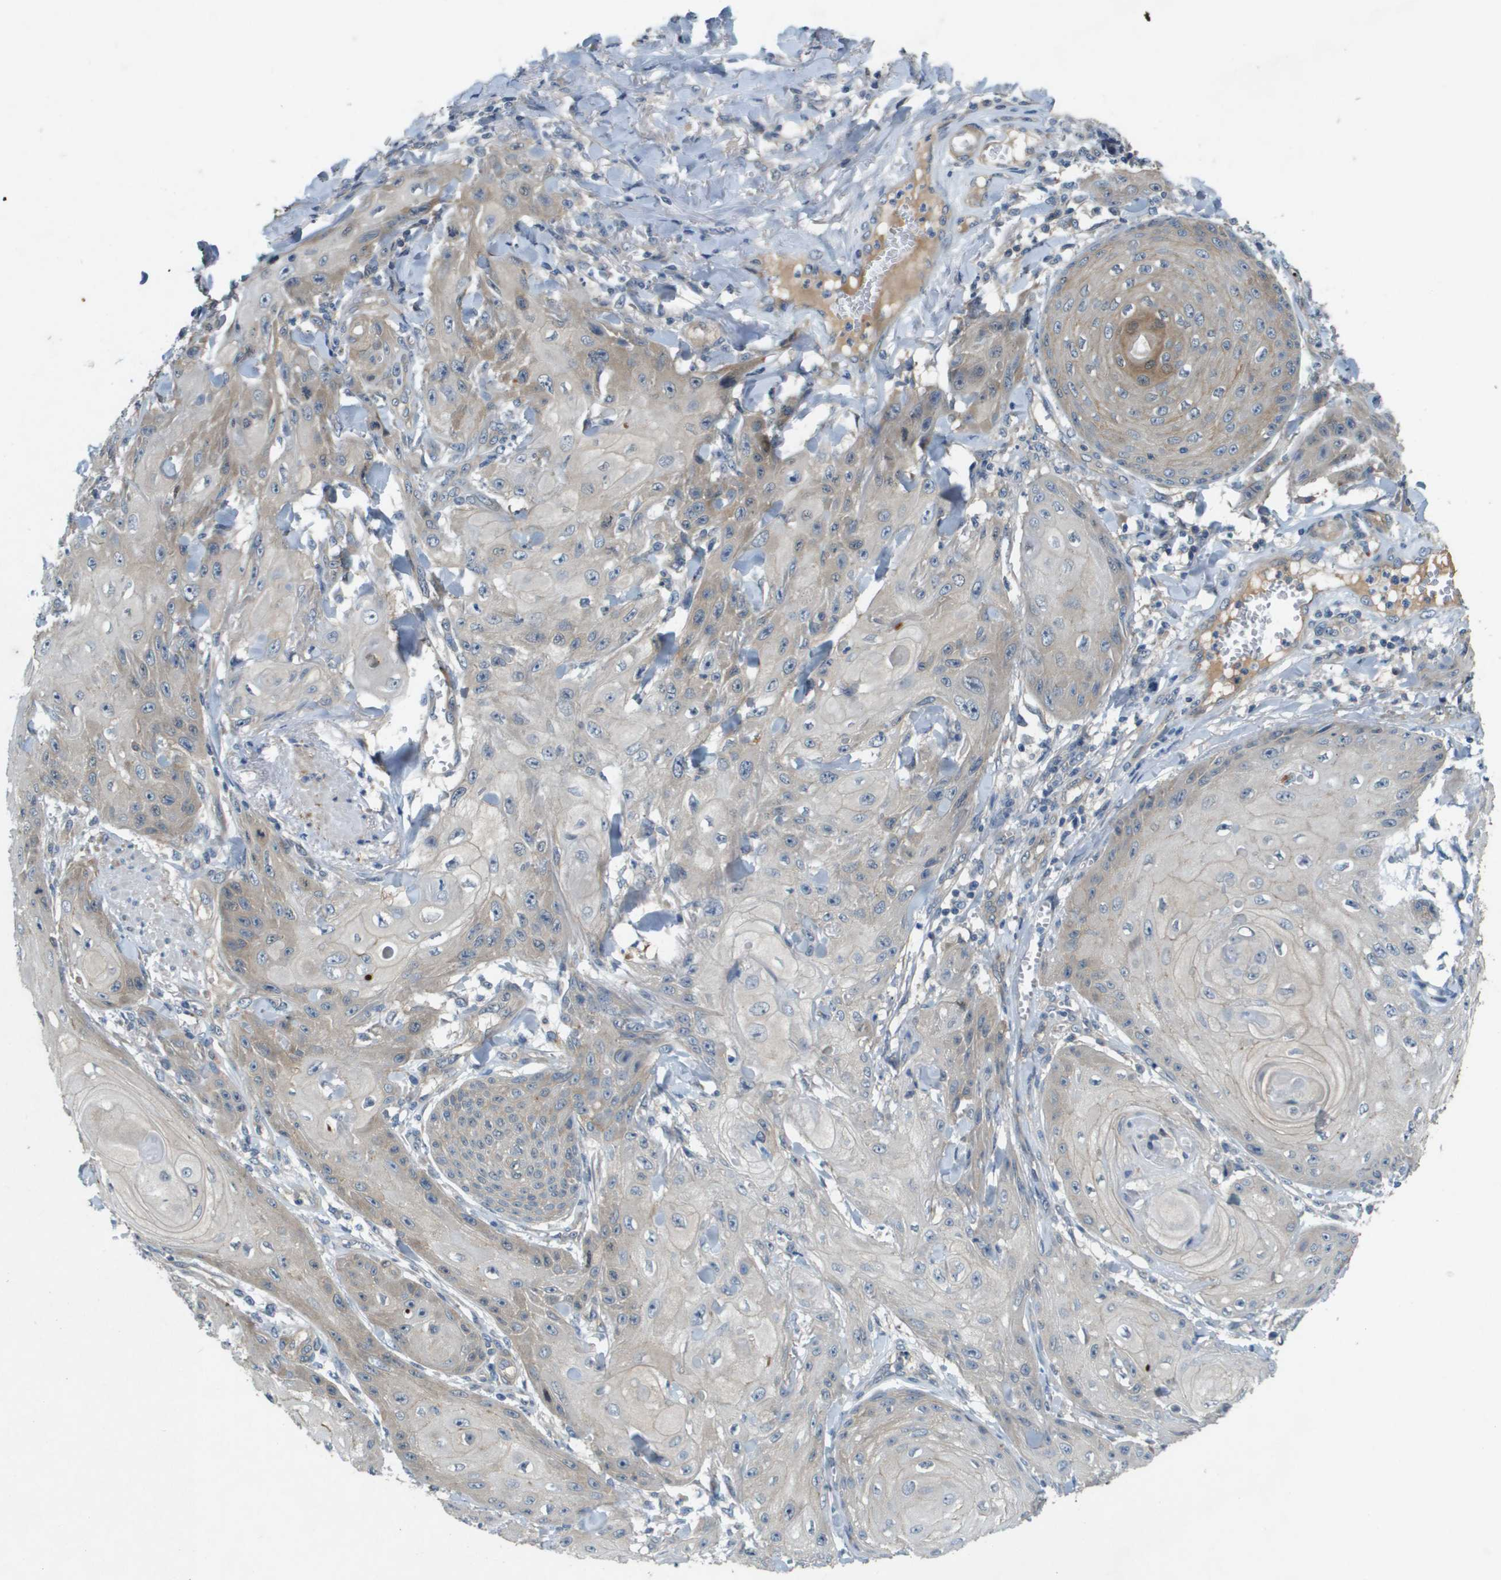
{"staining": {"intensity": "weak", "quantity": "<25%", "location": "cytoplasmic/membranous"}, "tissue": "skin cancer", "cell_type": "Tumor cells", "image_type": "cancer", "snomed": [{"axis": "morphology", "description": "Squamous cell carcinoma, NOS"}, {"axis": "topography", "description": "Skin"}], "caption": "The image reveals no significant expression in tumor cells of squamous cell carcinoma (skin).", "gene": "PGAP3", "patient": {"sex": "male", "age": 74}}